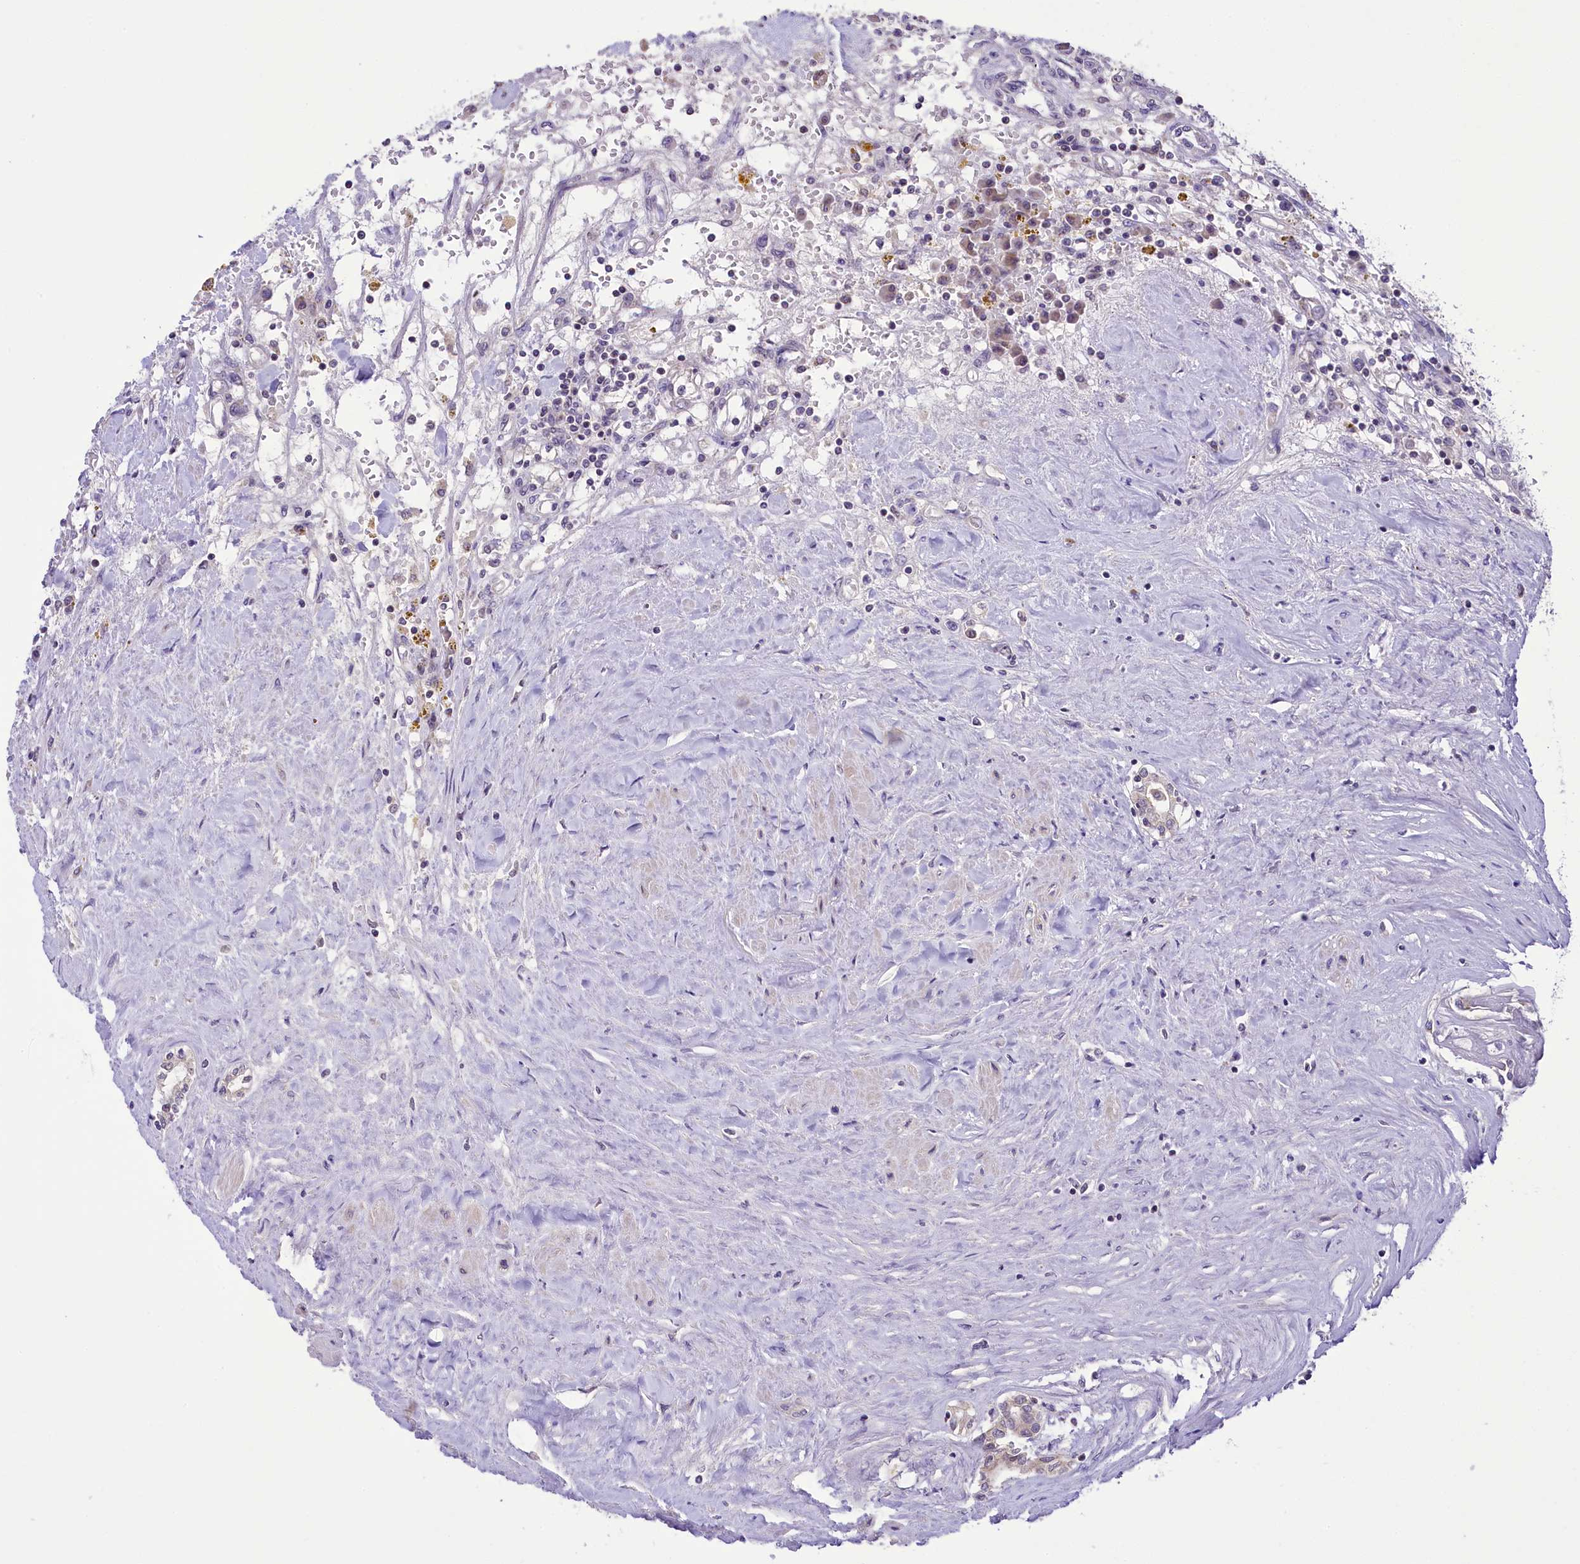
{"staining": {"intensity": "negative", "quantity": "none", "location": "none"}, "tissue": "renal cancer", "cell_type": "Tumor cells", "image_type": "cancer", "snomed": [{"axis": "morphology", "description": "Adenocarcinoma, NOS"}, {"axis": "topography", "description": "Kidney"}], "caption": "Immunohistochemistry micrograph of renal cancer stained for a protein (brown), which demonstrates no positivity in tumor cells.", "gene": "PAF1", "patient": {"sex": "male", "age": 56}}